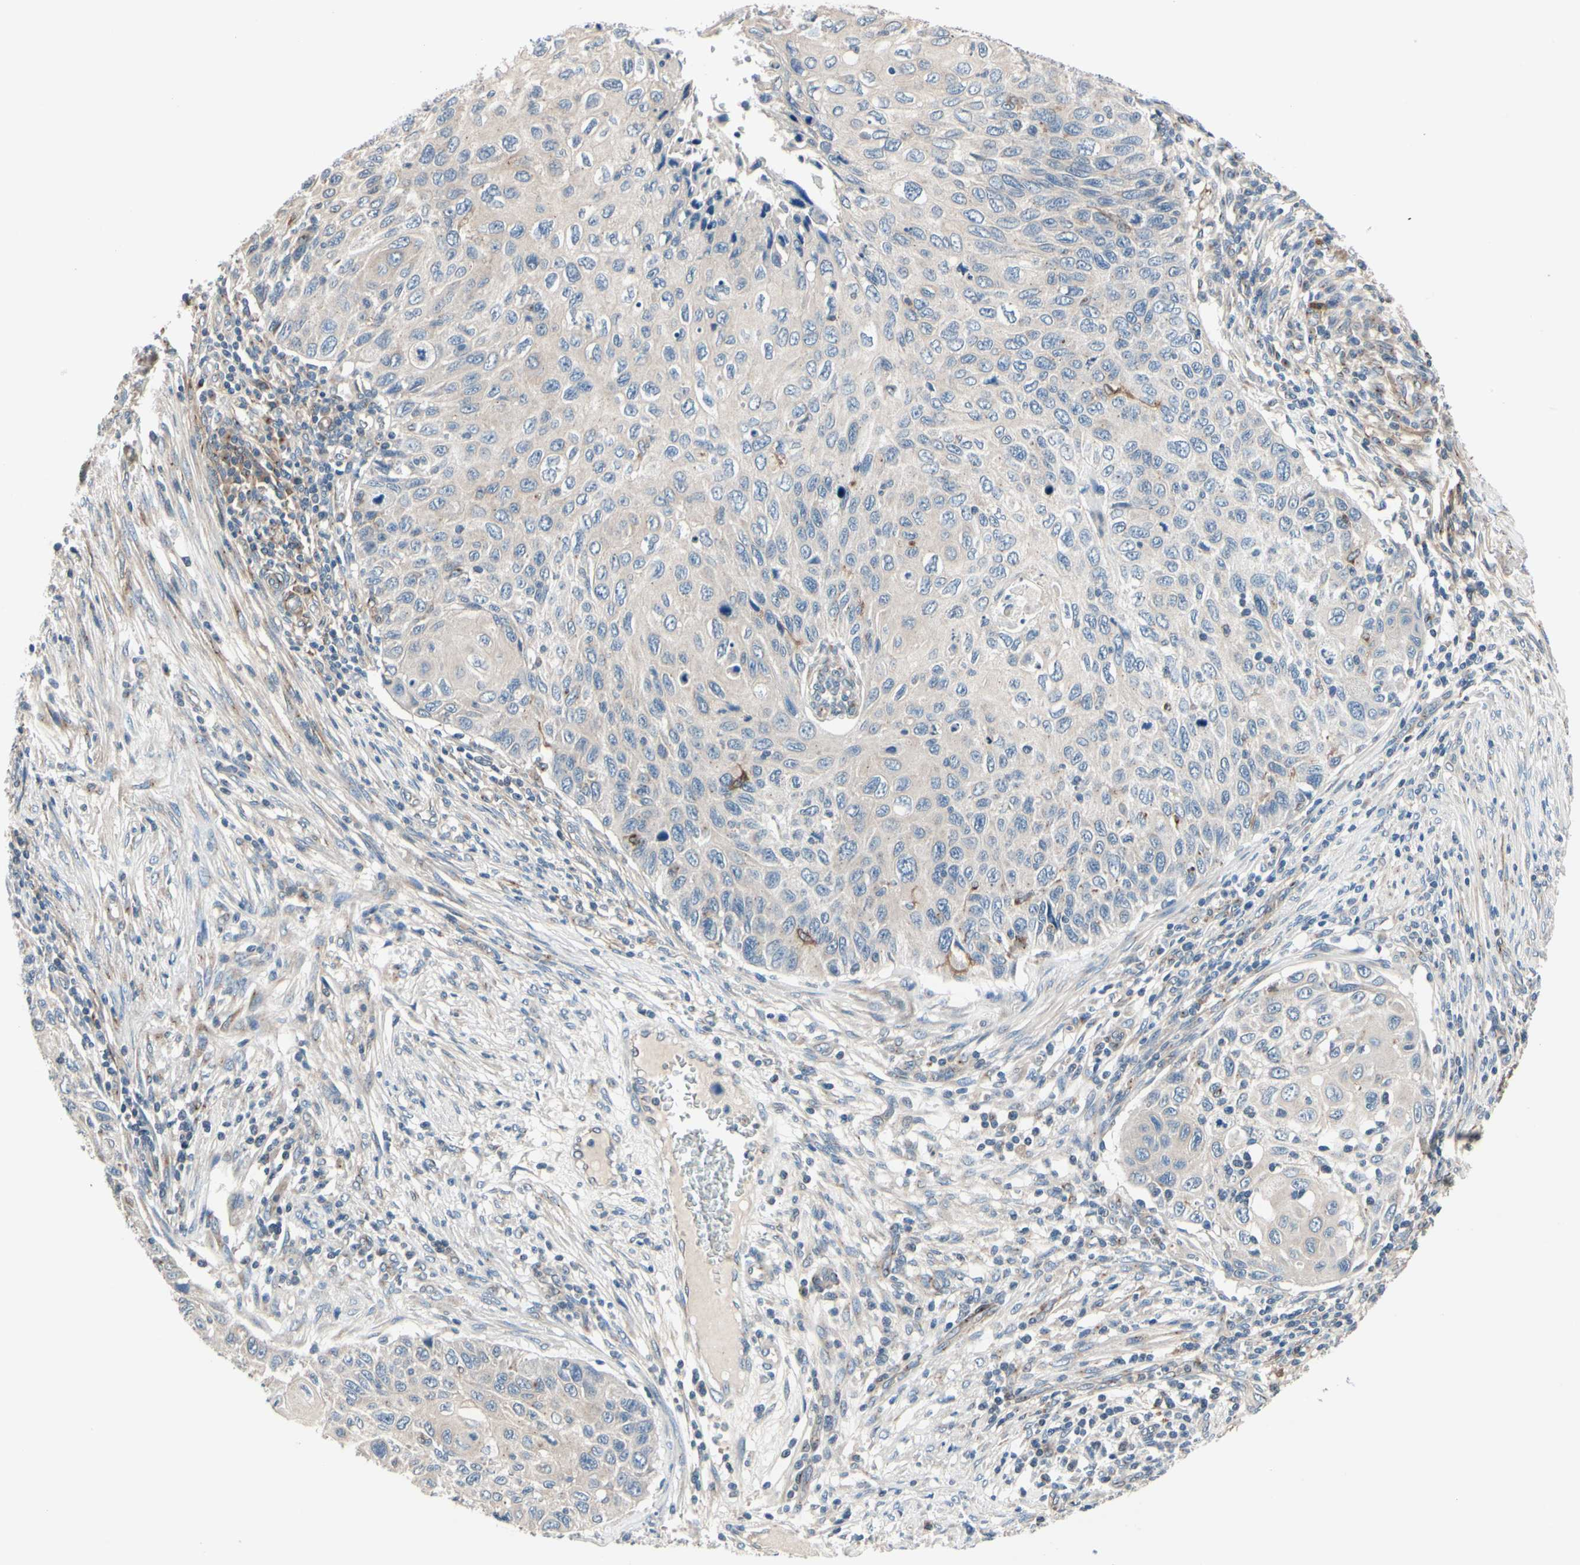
{"staining": {"intensity": "negative", "quantity": "none", "location": "none"}, "tissue": "cervical cancer", "cell_type": "Tumor cells", "image_type": "cancer", "snomed": [{"axis": "morphology", "description": "Squamous cell carcinoma, NOS"}, {"axis": "topography", "description": "Cervix"}], "caption": "Micrograph shows no protein positivity in tumor cells of cervical squamous cell carcinoma tissue. The staining is performed using DAB (3,3'-diaminobenzidine) brown chromogen with nuclei counter-stained in using hematoxylin.", "gene": "PRKAR2B", "patient": {"sex": "female", "age": 70}}